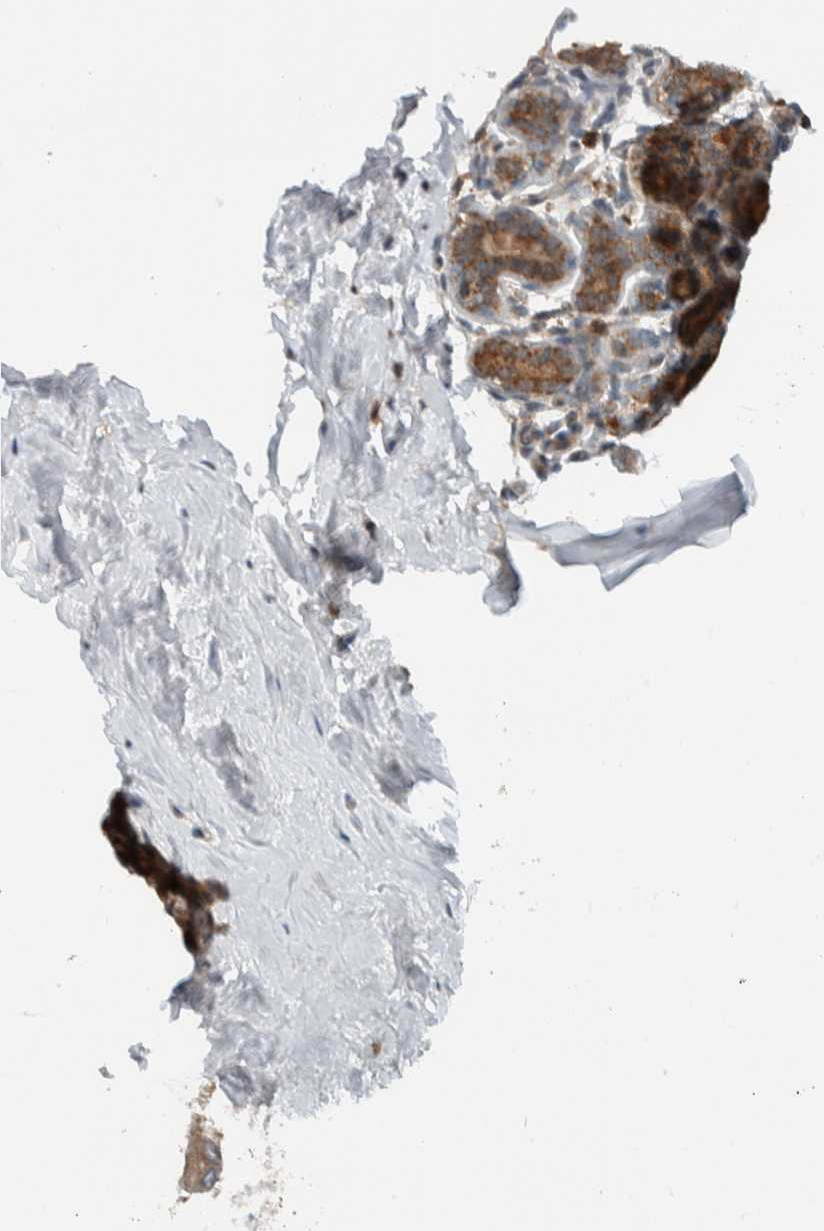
{"staining": {"intensity": "negative", "quantity": "none", "location": "none"}, "tissue": "breast", "cell_type": "Adipocytes", "image_type": "normal", "snomed": [{"axis": "morphology", "description": "Normal tissue, NOS"}, {"axis": "topography", "description": "Breast"}], "caption": "There is no significant positivity in adipocytes of breast. The staining was performed using DAB (3,3'-diaminobenzidine) to visualize the protein expression in brown, while the nuclei were stained in blue with hematoxylin (Magnification: 20x).", "gene": "KLHL6", "patient": {"sex": "female", "age": 75}}